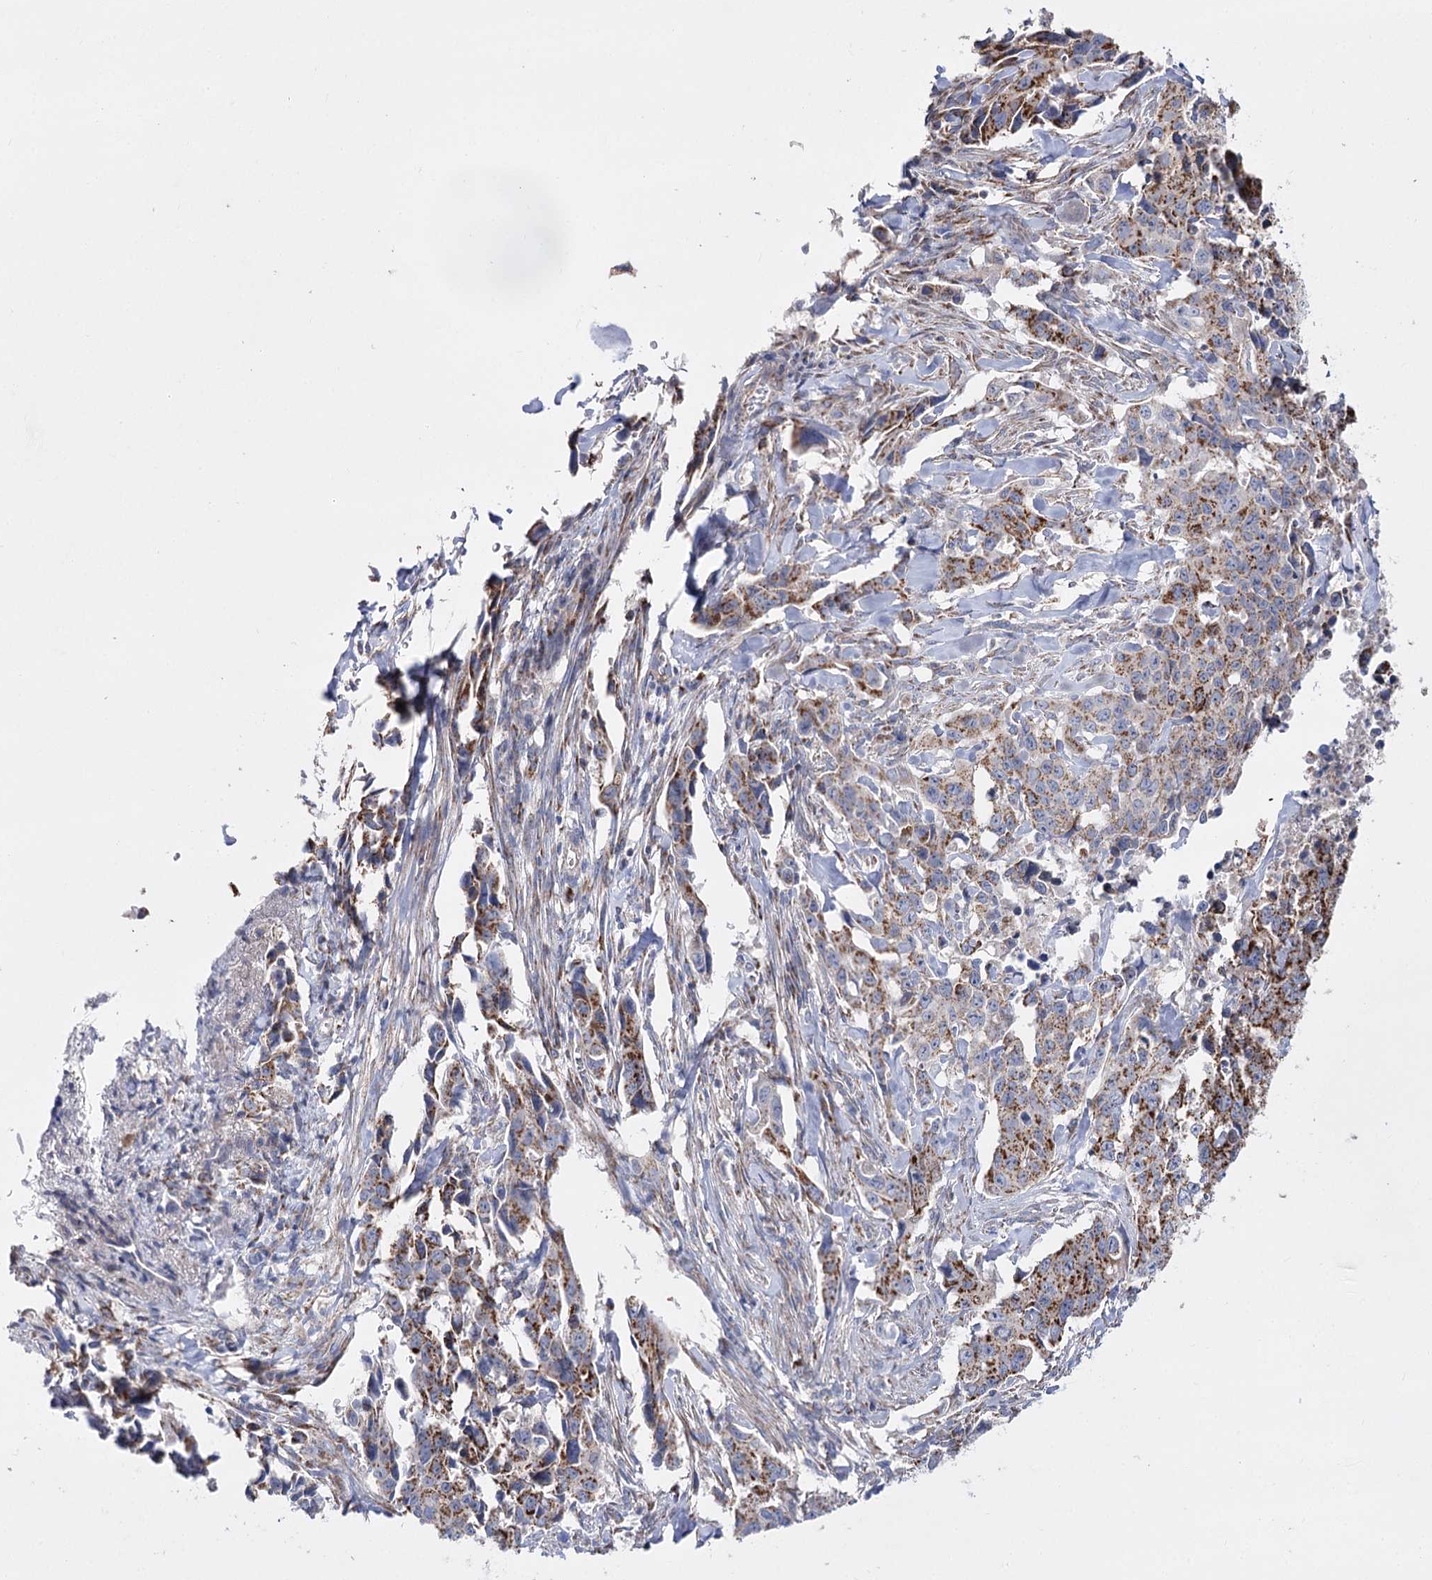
{"staining": {"intensity": "moderate", "quantity": ">75%", "location": "cytoplasmic/membranous"}, "tissue": "lung cancer", "cell_type": "Tumor cells", "image_type": "cancer", "snomed": [{"axis": "morphology", "description": "Adenocarcinoma, NOS"}, {"axis": "topography", "description": "Lung"}], "caption": "Human adenocarcinoma (lung) stained with a protein marker shows moderate staining in tumor cells.", "gene": "NADK2", "patient": {"sex": "female", "age": 51}}